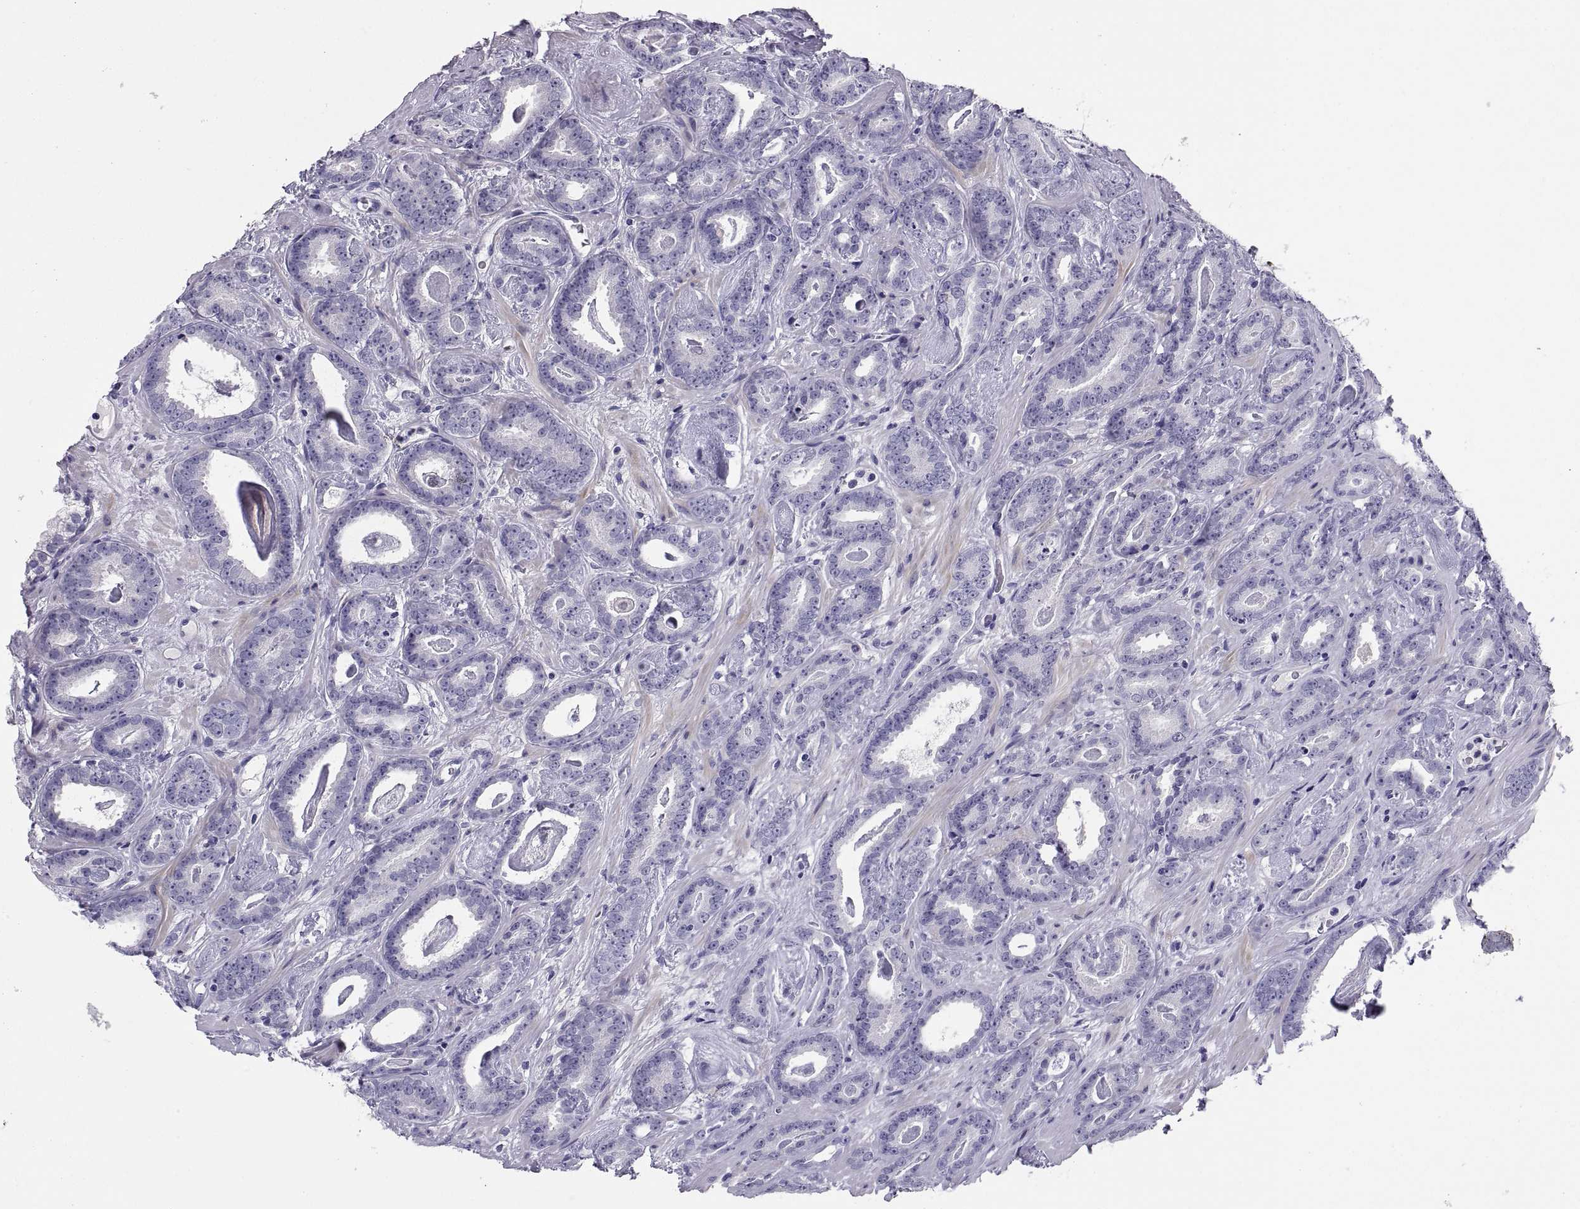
{"staining": {"intensity": "negative", "quantity": "none", "location": "none"}, "tissue": "prostate cancer", "cell_type": "Tumor cells", "image_type": "cancer", "snomed": [{"axis": "morphology", "description": "Adenocarcinoma, Medium grade"}, {"axis": "topography", "description": "Prostate and seminal vesicle, NOS"}, {"axis": "topography", "description": "Prostate"}], "caption": "High magnification brightfield microscopy of prostate cancer (adenocarcinoma (medium-grade)) stained with DAB (brown) and counterstained with hematoxylin (blue): tumor cells show no significant expression.", "gene": "RGS20", "patient": {"sex": "male", "age": 54}}